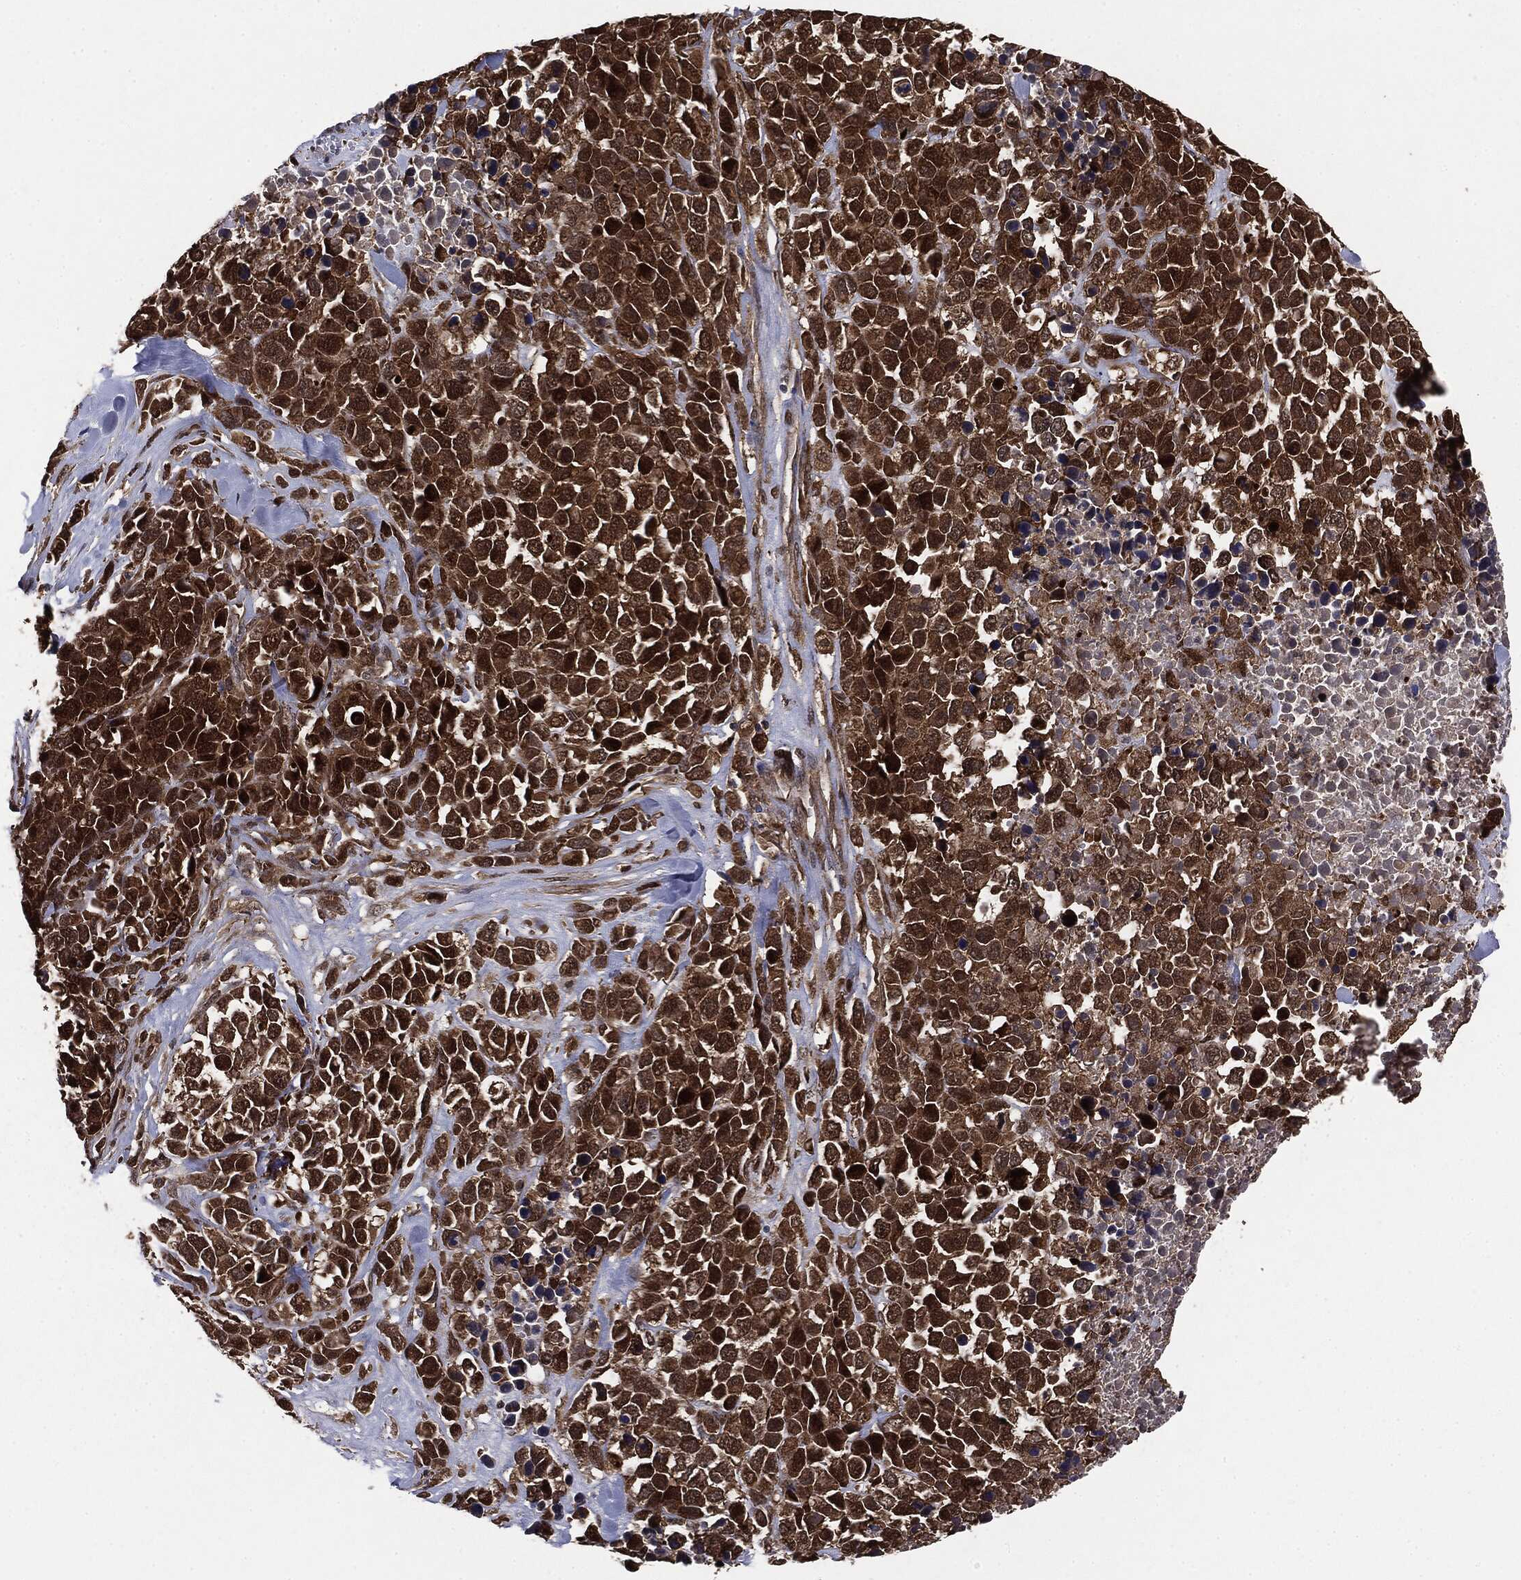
{"staining": {"intensity": "strong", "quantity": ">75%", "location": "cytoplasmic/membranous"}, "tissue": "melanoma", "cell_type": "Tumor cells", "image_type": "cancer", "snomed": [{"axis": "morphology", "description": "Malignant melanoma, Metastatic site"}, {"axis": "topography", "description": "Skin"}], "caption": "Tumor cells exhibit strong cytoplasmic/membranous expression in about >75% of cells in melanoma.", "gene": "NME1", "patient": {"sex": "male", "age": 84}}